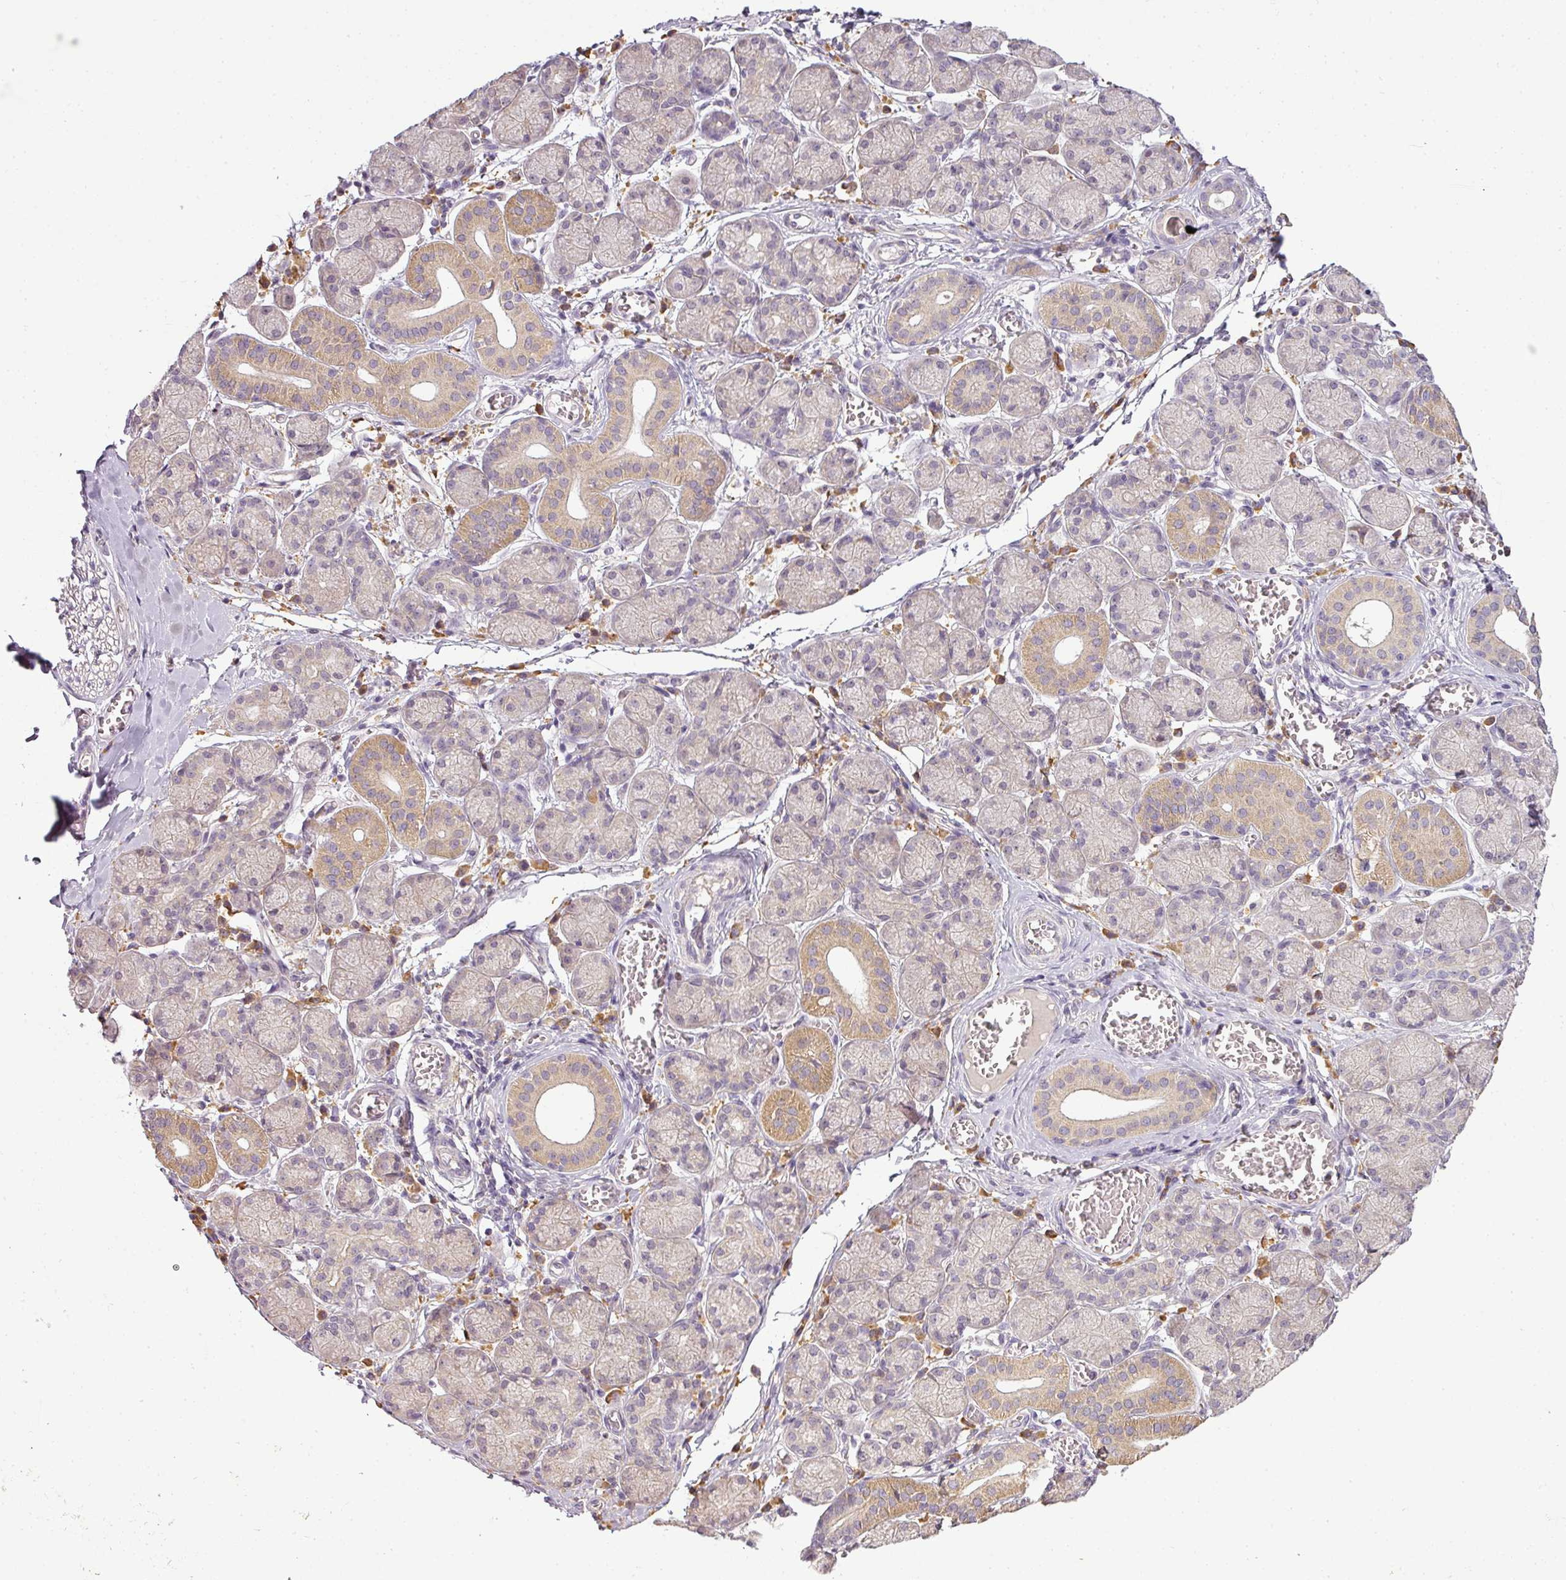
{"staining": {"intensity": "moderate", "quantity": "25%-75%", "location": "cytoplasmic/membranous"}, "tissue": "salivary gland", "cell_type": "Glandular cells", "image_type": "normal", "snomed": [{"axis": "morphology", "description": "Normal tissue, NOS"}, {"axis": "topography", "description": "Salivary gland"}], "caption": "A medium amount of moderate cytoplasmic/membranous staining is present in approximately 25%-75% of glandular cells in normal salivary gland.", "gene": "LY75", "patient": {"sex": "female", "age": 24}}